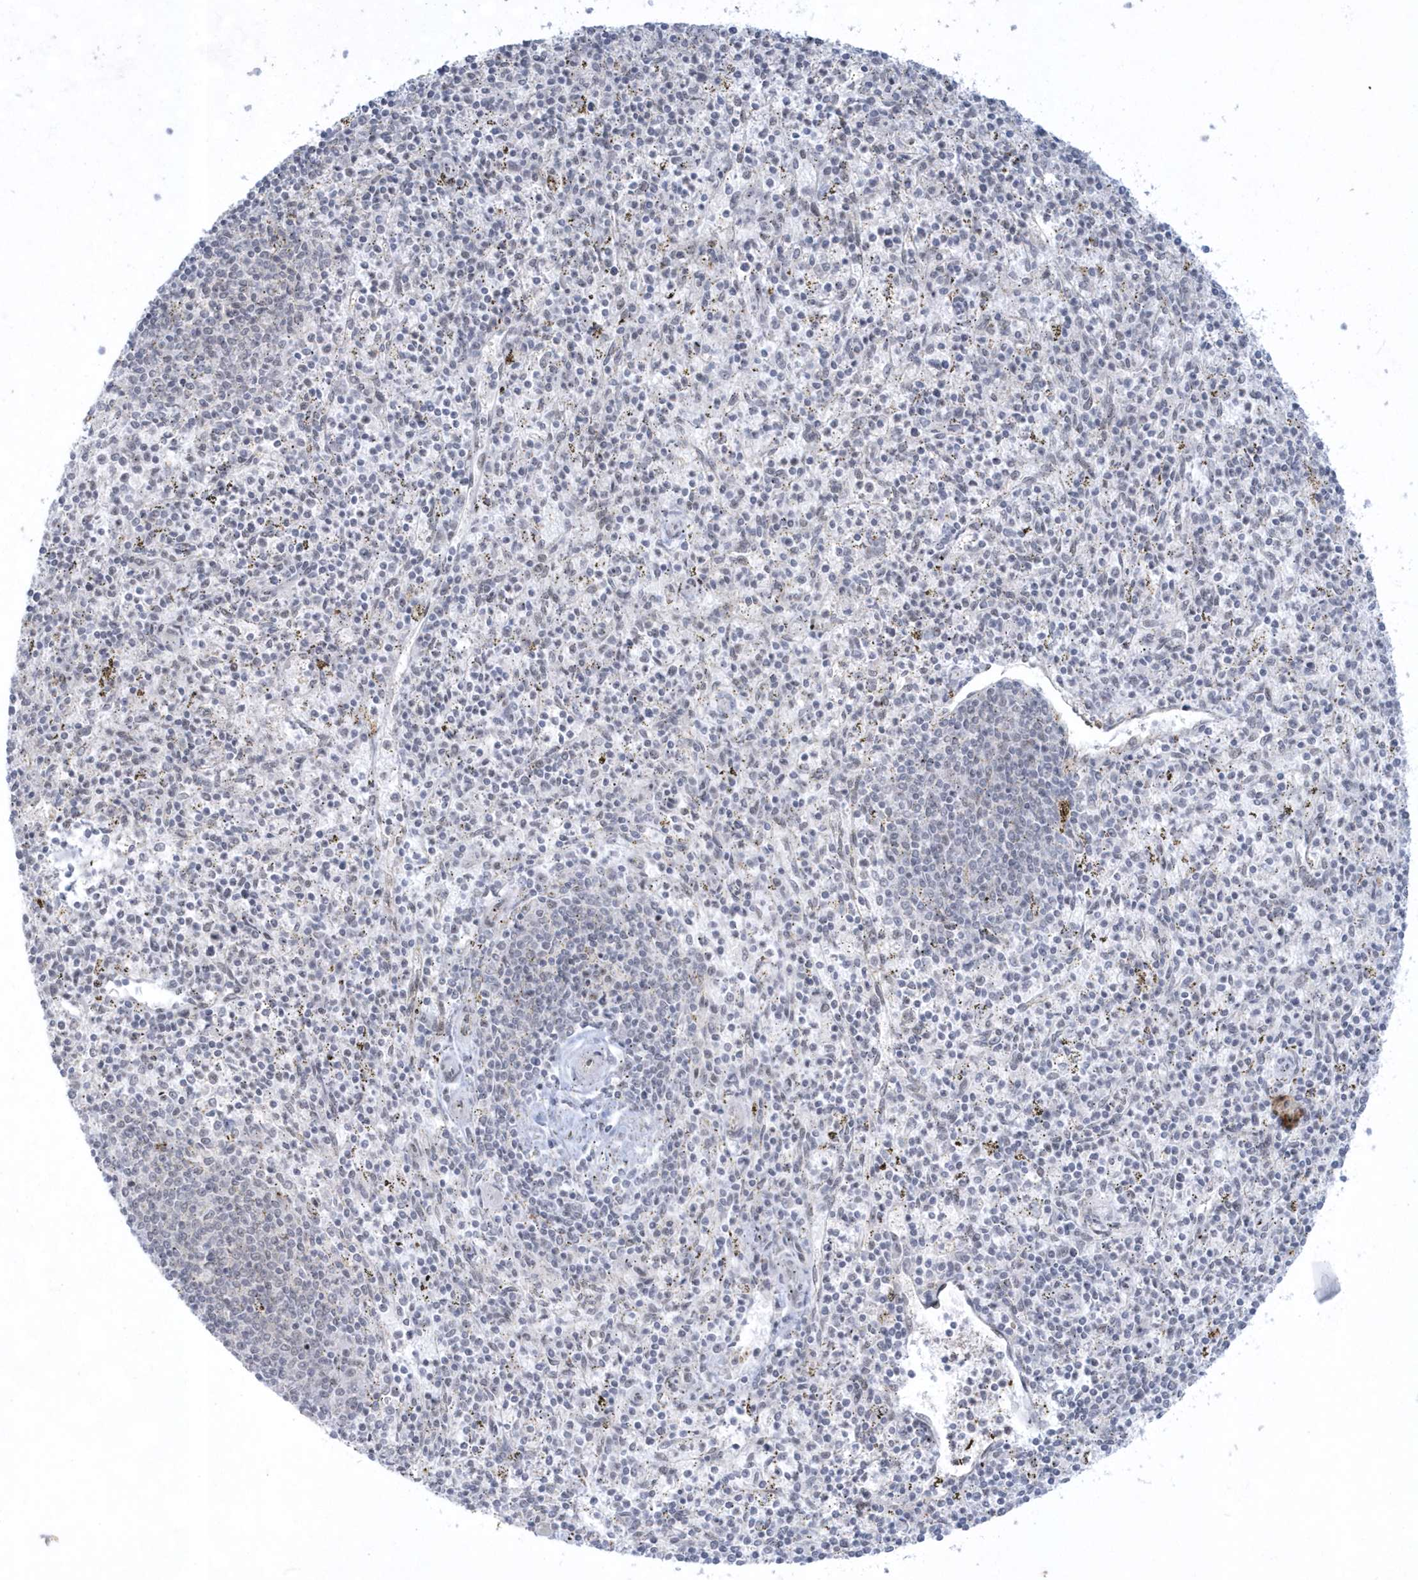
{"staining": {"intensity": "weak", "quantity": "<25%", "location": "nuclear"}, "tissue": "spleen", "cell_type": "Cells in red pulp", "image_type": "normal", "snomed": [{"axis": "morphology", "description": "Normal tissue, NOS"}, {"axis": "topography", "description": "Spleen"}], "caption": "The immunohistochemistry micrograph has no significant positivity in cells in red pulp of spleen. (Brightfield microscopy of DAB IHC at high magnification).", "gene": "KDM6B", "patient": {"sex": "male", "age": 72}}